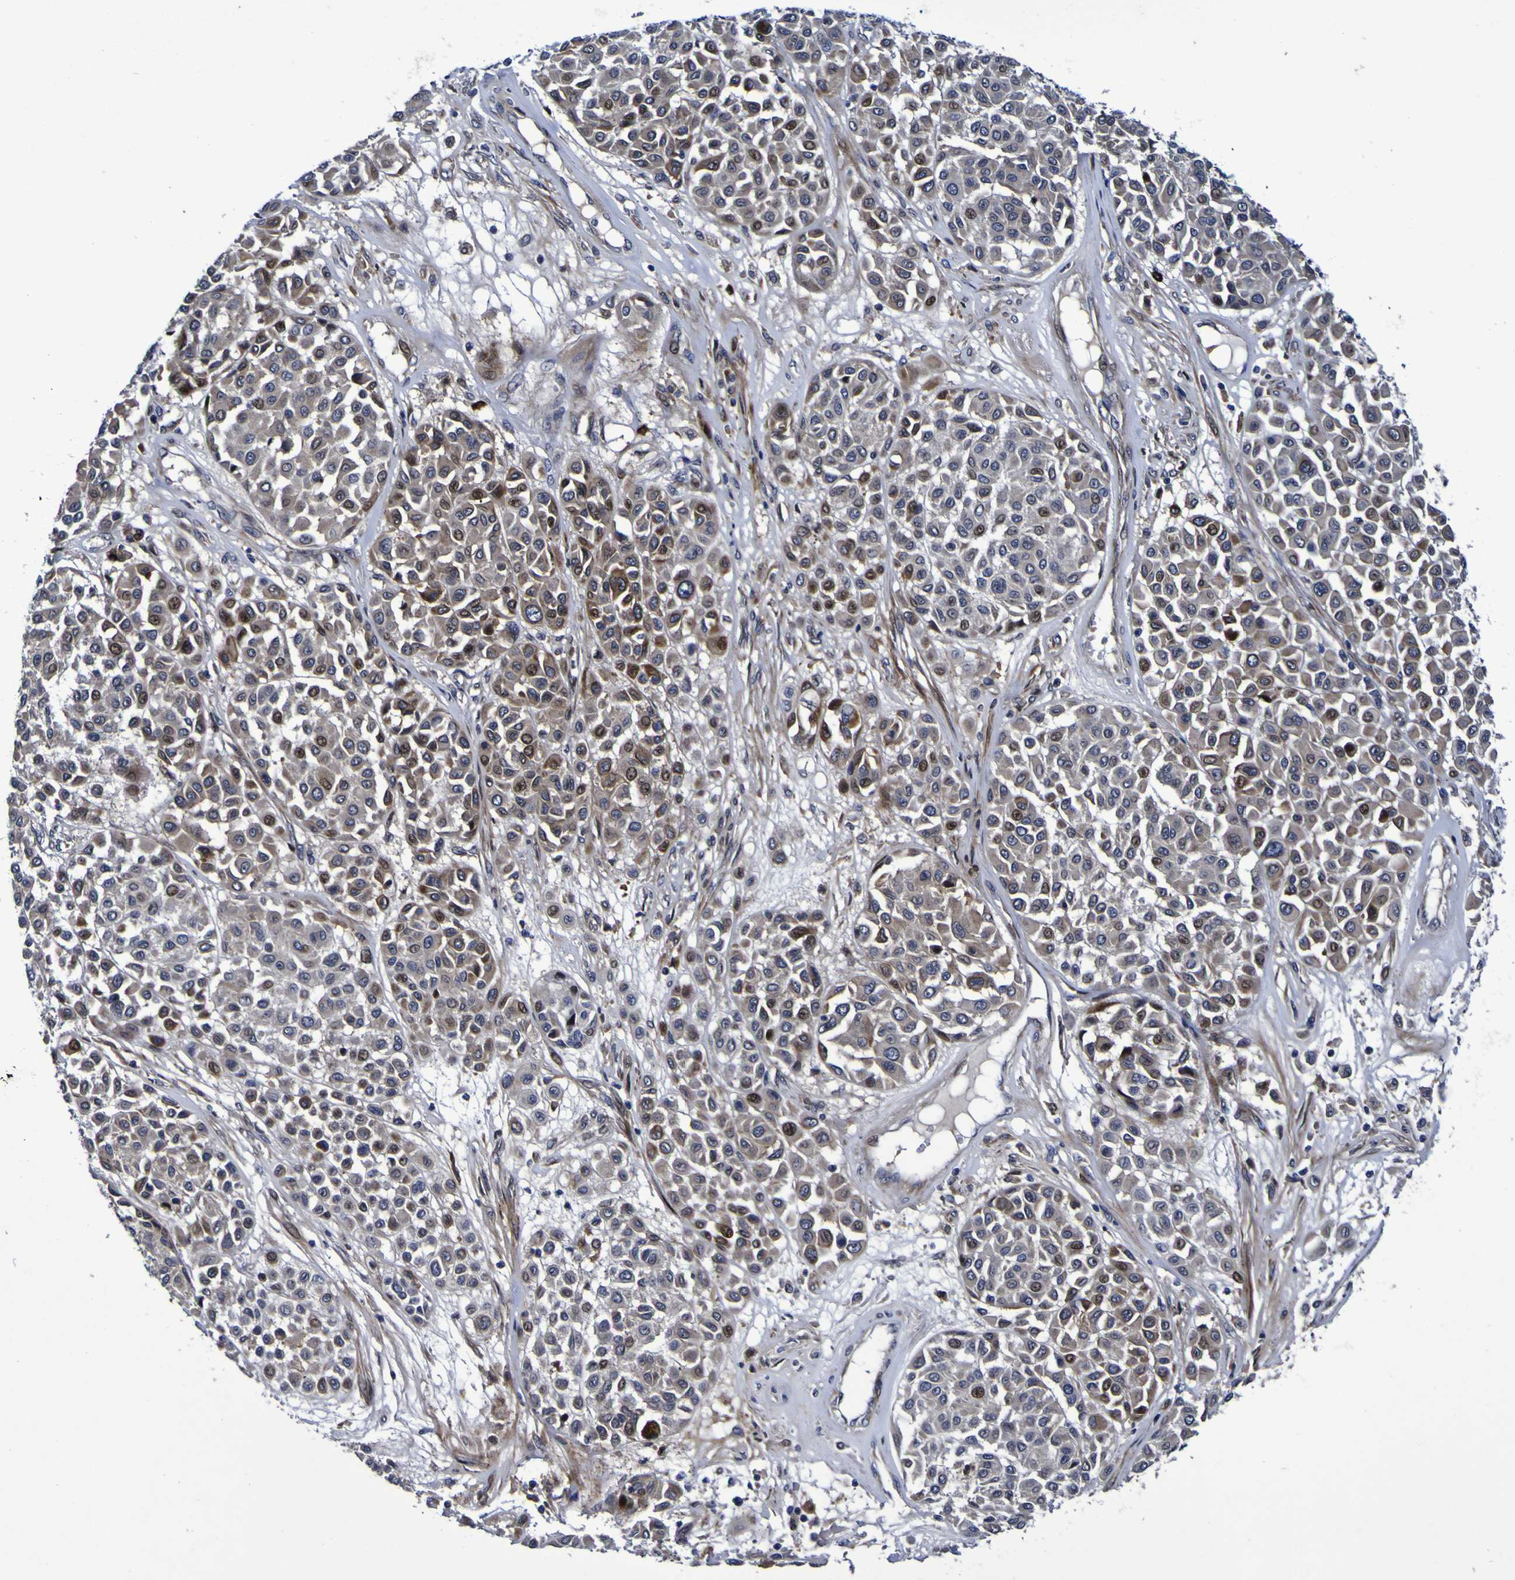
{"staining": {"intensity": "moderate", "quantity": ">75%", "location": "cytoplasmic/membranous,nuclear"}, "tissue": "melanoma", "cell_type": "Tumor cells", "image_type": "cancer", "snomed": [{"axis": "morphology", "description": "Malignant melanoma, Metastatic site"}, {"axis": "topography", "description": "Soft tissue"}], "caption": "Immunohistochemical staining of malignant melanoma (metastatic site) displays medium levels of moderate cytoplasmic/membranous and nuclear protein expression in approximately >75% of tumor cells. (Stains: DAB in brown, nuclei in blue, Microscopy: brightfield microscopy at high magnification).", "gene": "MGLL", "patient": {"sex": "male", "age": 41}}